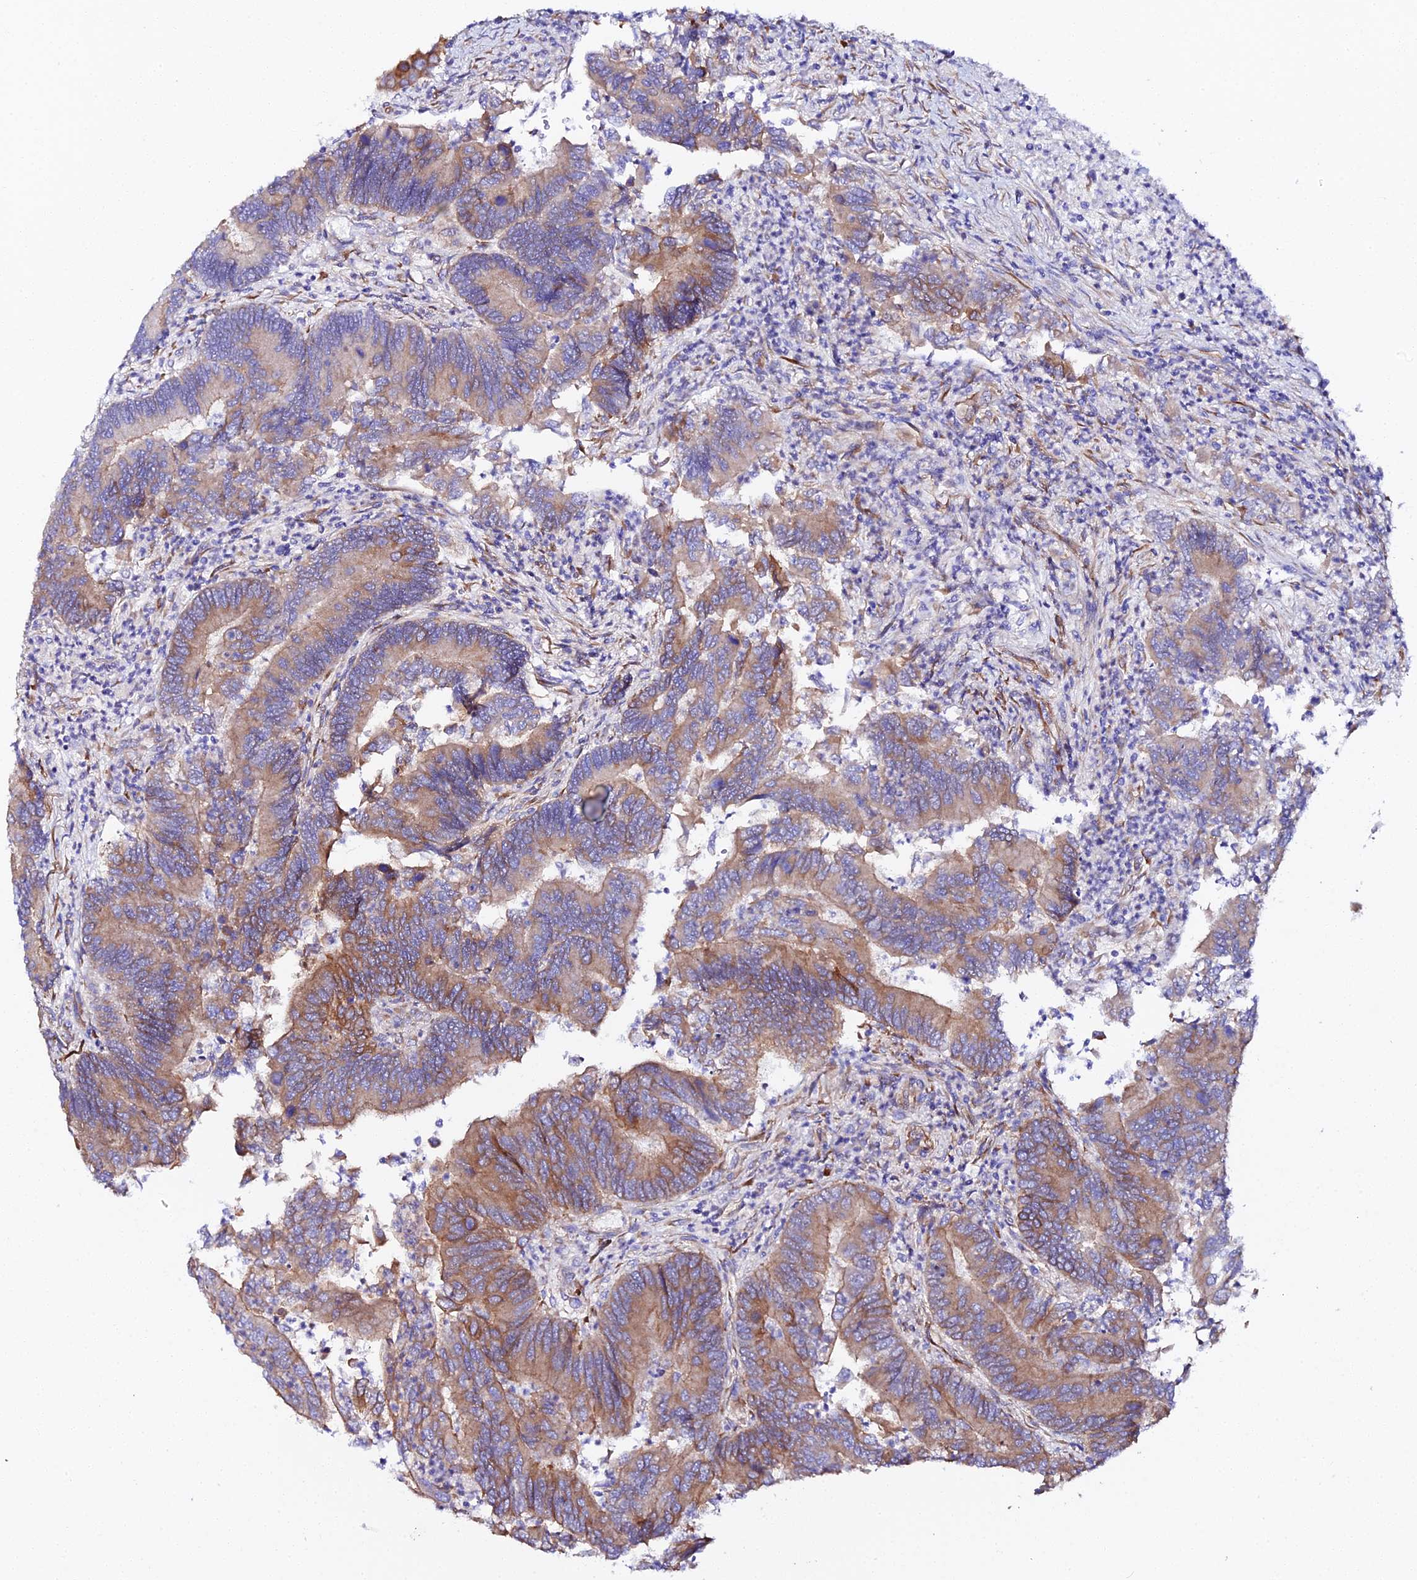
{"staining": {"intensity": "moderate", "quantity": ">75%", "location": "cytoplasmic/membranous"}, "tissue": "colorectal cancer", "cell_type": "Tumor cells", "image_type": "cancer", "snomed": [{"axis": "morphology", "description": "Adenocarcinoma, NOS"}, {"axis": "topography", "description": "Colon"}], "caption": "DAB (3,3'-diaminobenzidine) immunohistochemical staining of human colorectal cancer demonstrates moderate cytoplasmic/membranous protein staining in about >75% of tumor cells.", "gene": "CFAP45", "patient": {"sex": "female", "age": 67}}